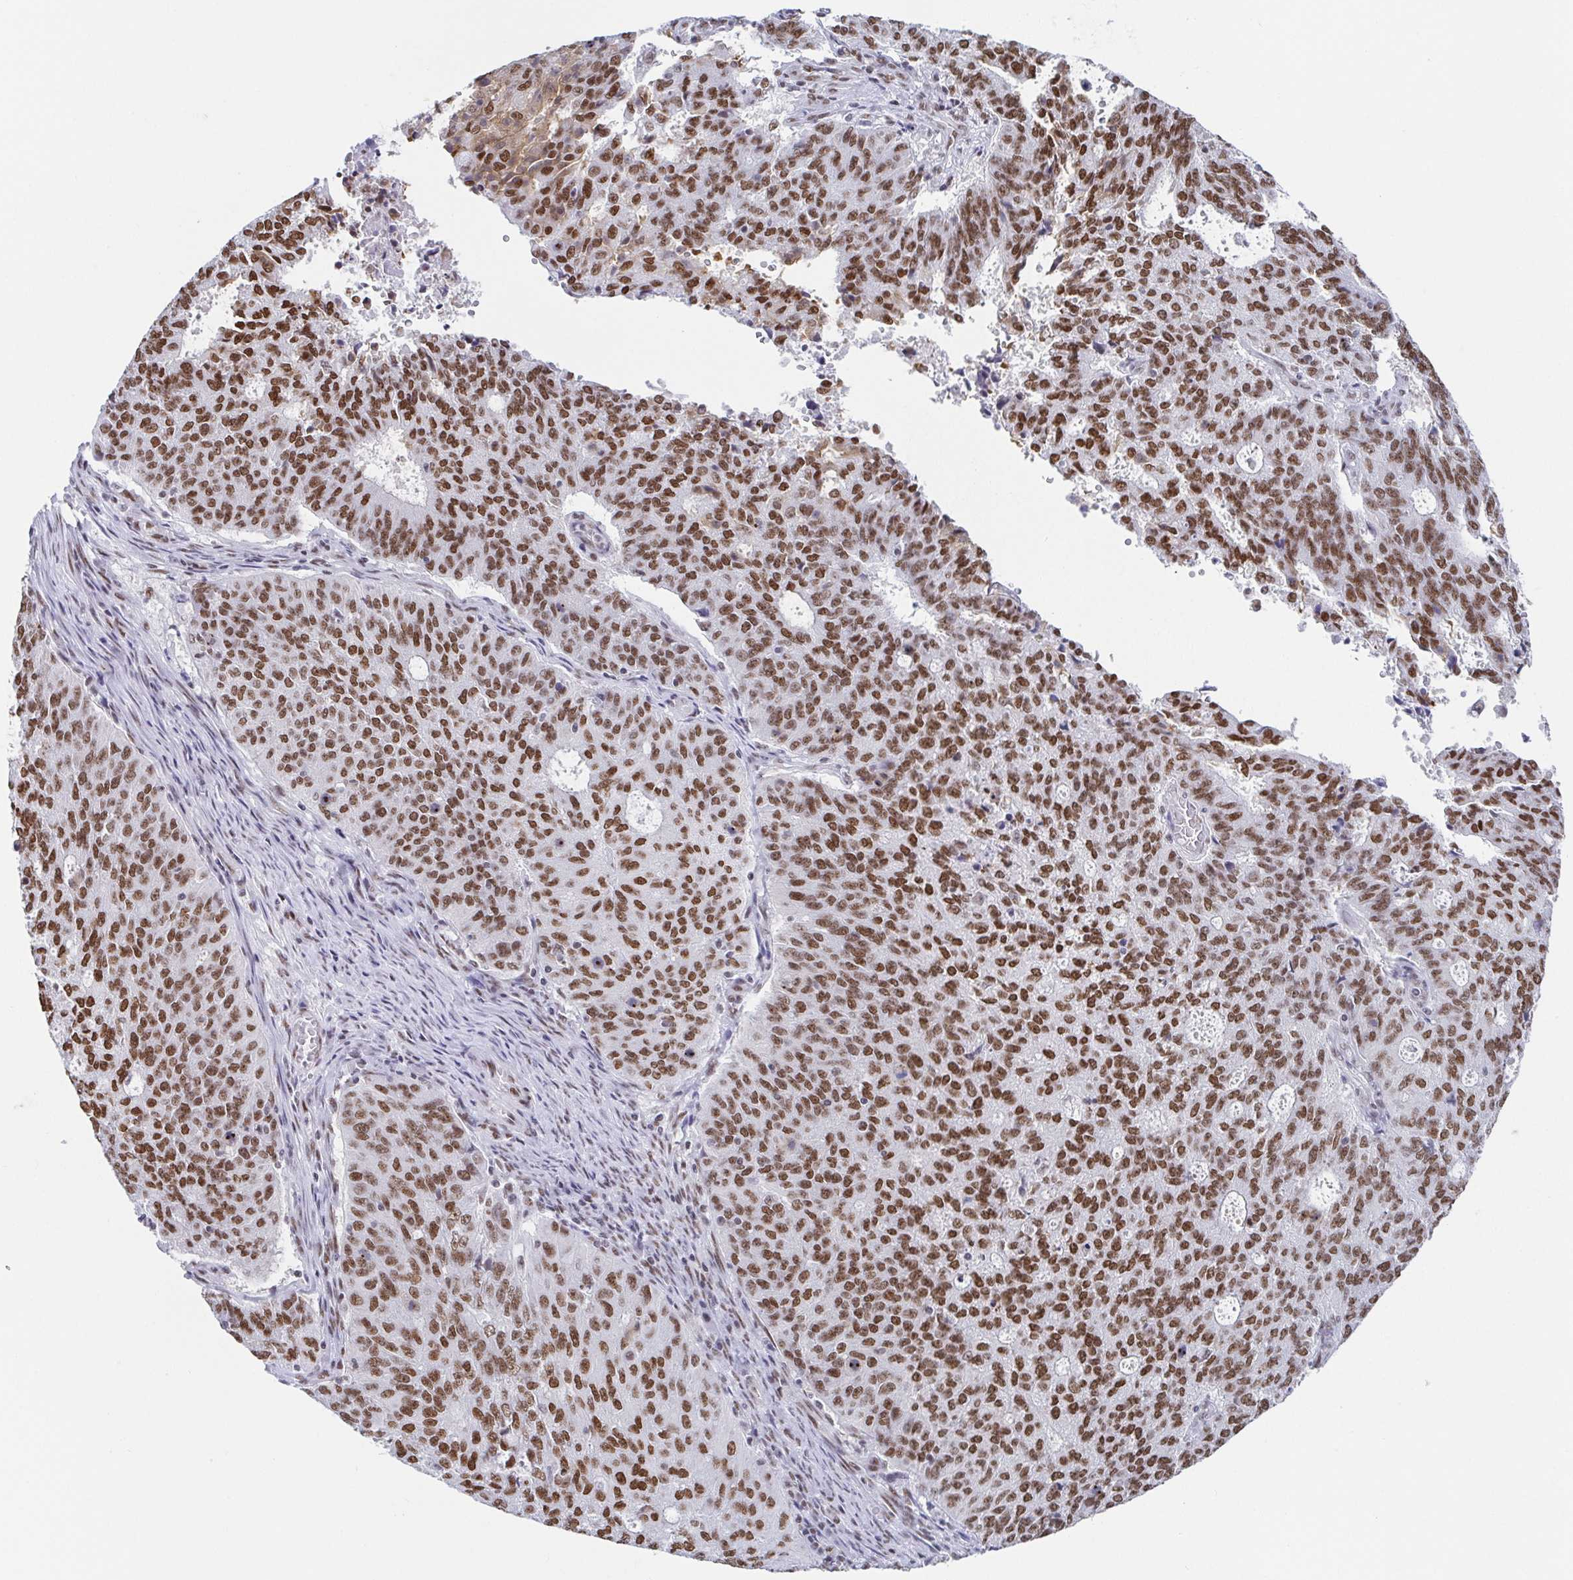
{"staining": {"intensity": "moderate", "quantity": ">75%", "location": "nuclear"}, "tissue": "endometrial cancer", "cell_type": "Tumor cells", "image_type": "cancer", "snomed": [{"axis": "morphology", "description": "Adenocarcinoma, NOS"}, {"axis": "topography", "description": "Endometrium"}], "caption": "This is a histology image of IHC staining of endometrial adenocarcinoma, which shows moderate expression in the nuclear of tumor cells.", "gene": "SLC7A10", "patient": {"sex": "female", "age": 82}}